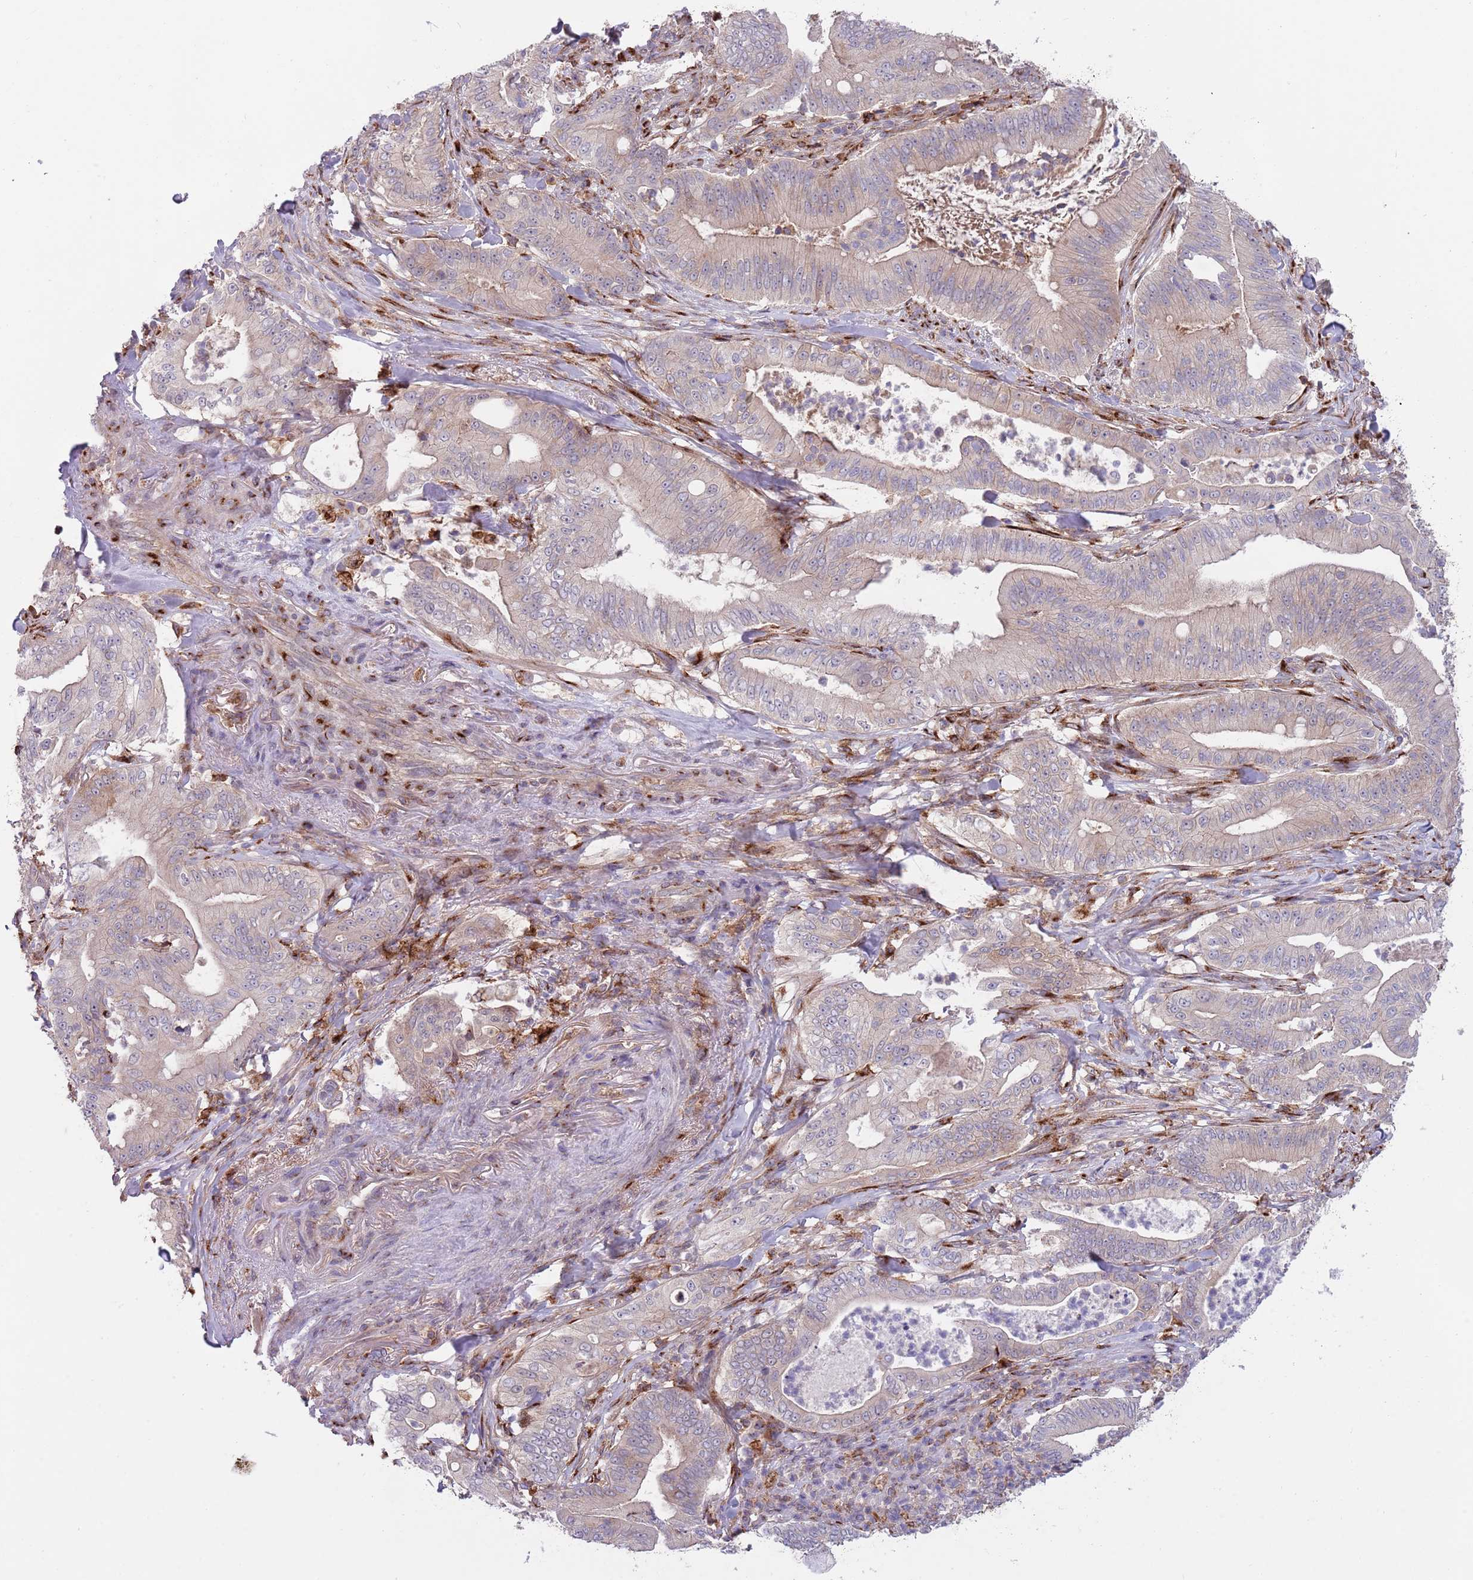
{"staining": {"intensity": "weak", "quantity": "<25%", "location": "cytoplasmic/membranous"}, "tissue": "pancreatic cancer", "cell_type": "Tumor cells", "image_type": "cancer", "snomed": [{"axis": "morphology", "description": "Adenocarcinoma, NOS"}, {"axis": "topography", "description": "Pancreas"}], "caption": "An IHC histopathology image of pancreatic adenocarcinoma is shown. There is no staining in tumor cells of pancreatic adenocarcinoma. (Immunohistochemistry (ihc), brightfield microscopy, high magnification).", "gene": "BTBD7", "patient": {"sex": "male", "age": 71}}